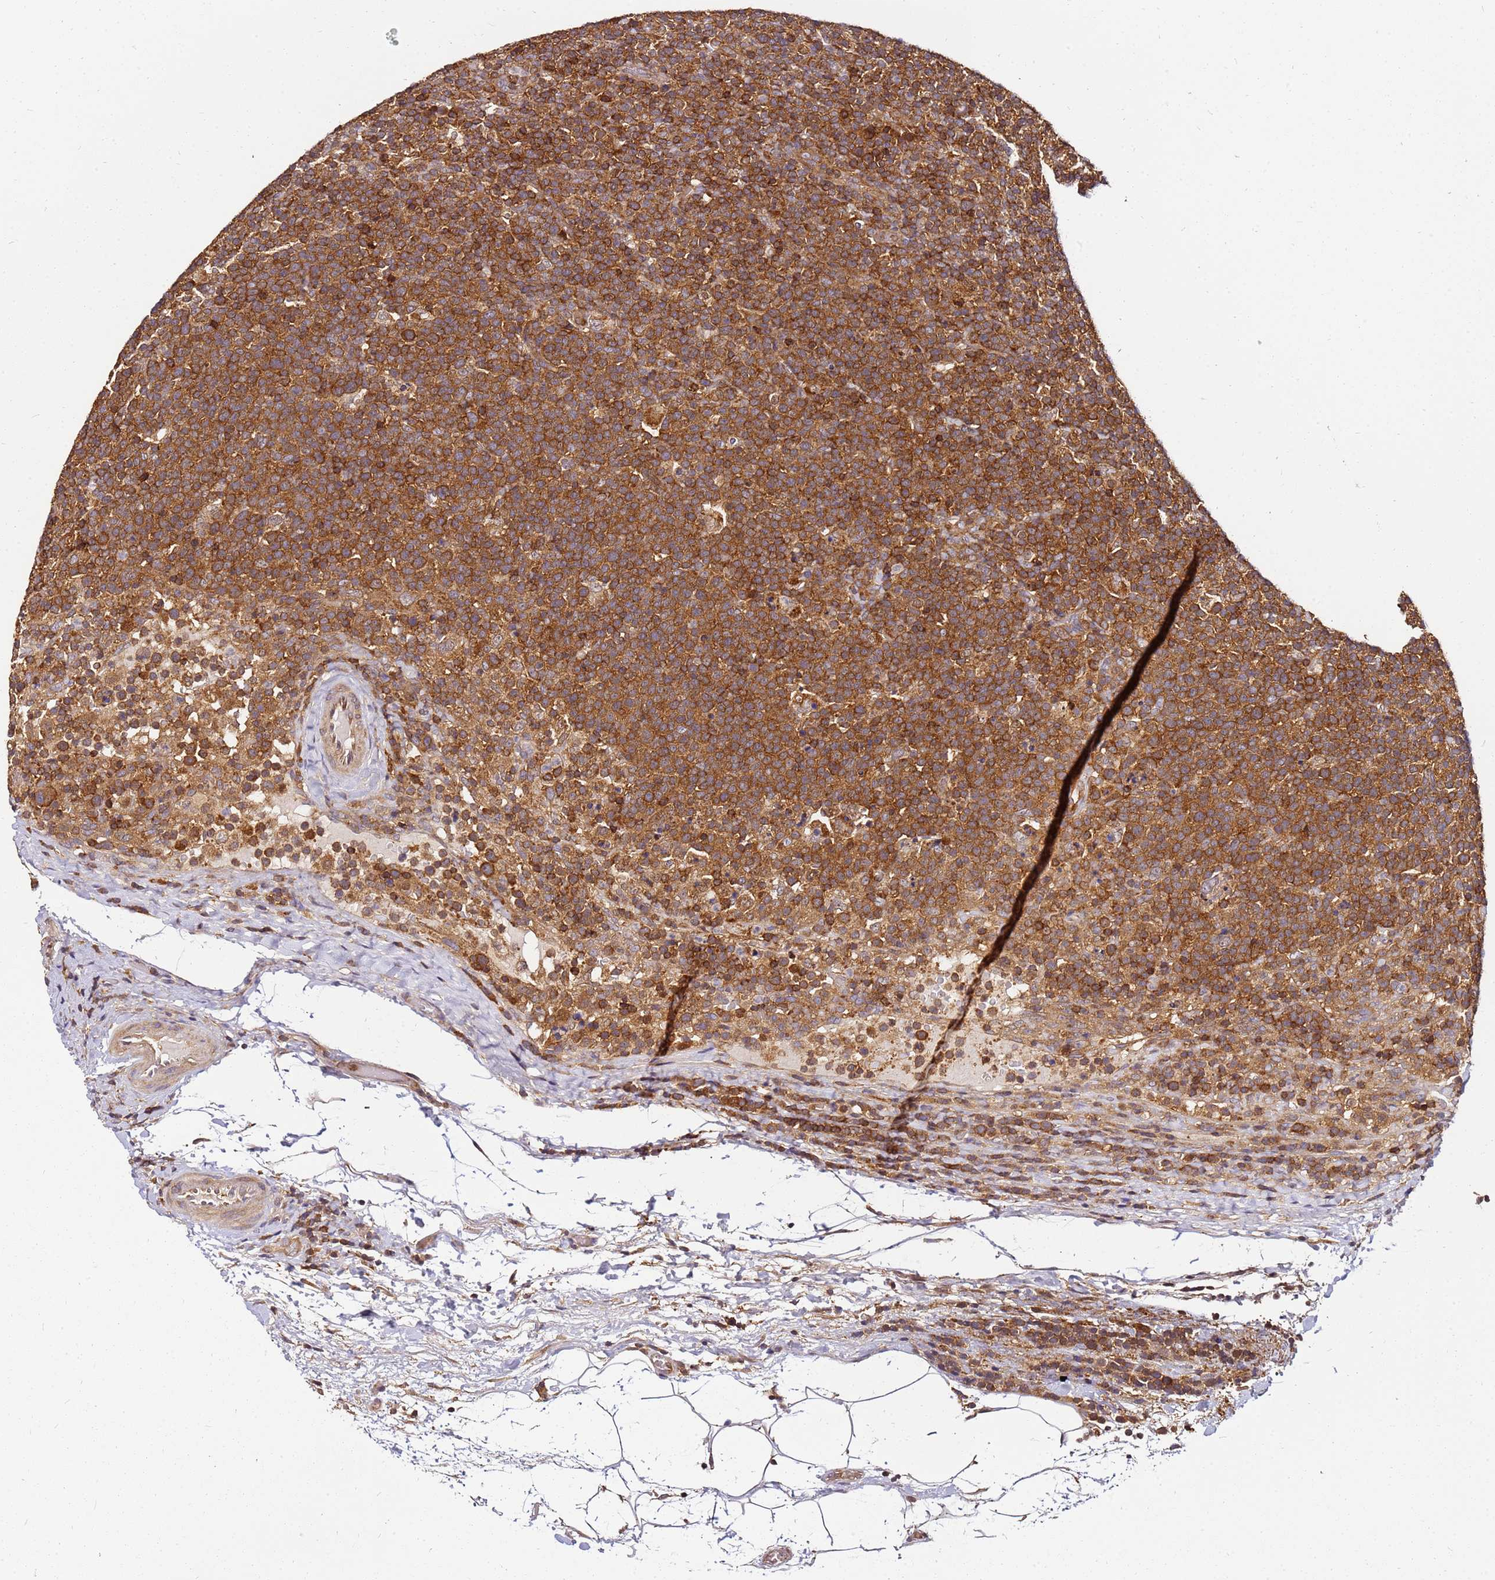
{"staining": {"intensity": "moderate", "quantity": ">75%", "location": "cytoplasmic/membranous"}, "tissue": "lymphoma", "cell_type": "Tumor cells", "image_type": "cancer", "snomed": [{"axis": "morphology", "description": "Malignant lymphoma, non-Hodgkin's type, High grade"}, {"axis": "topography", "description": "Lymph node"}], "caption": "Moderate cytoplasmic/membranous expression is present in approximately >75% of tumor cells in lymphoma.", "gene": "PIH1D1", "patient": {"sex": "male", "age": 61}}